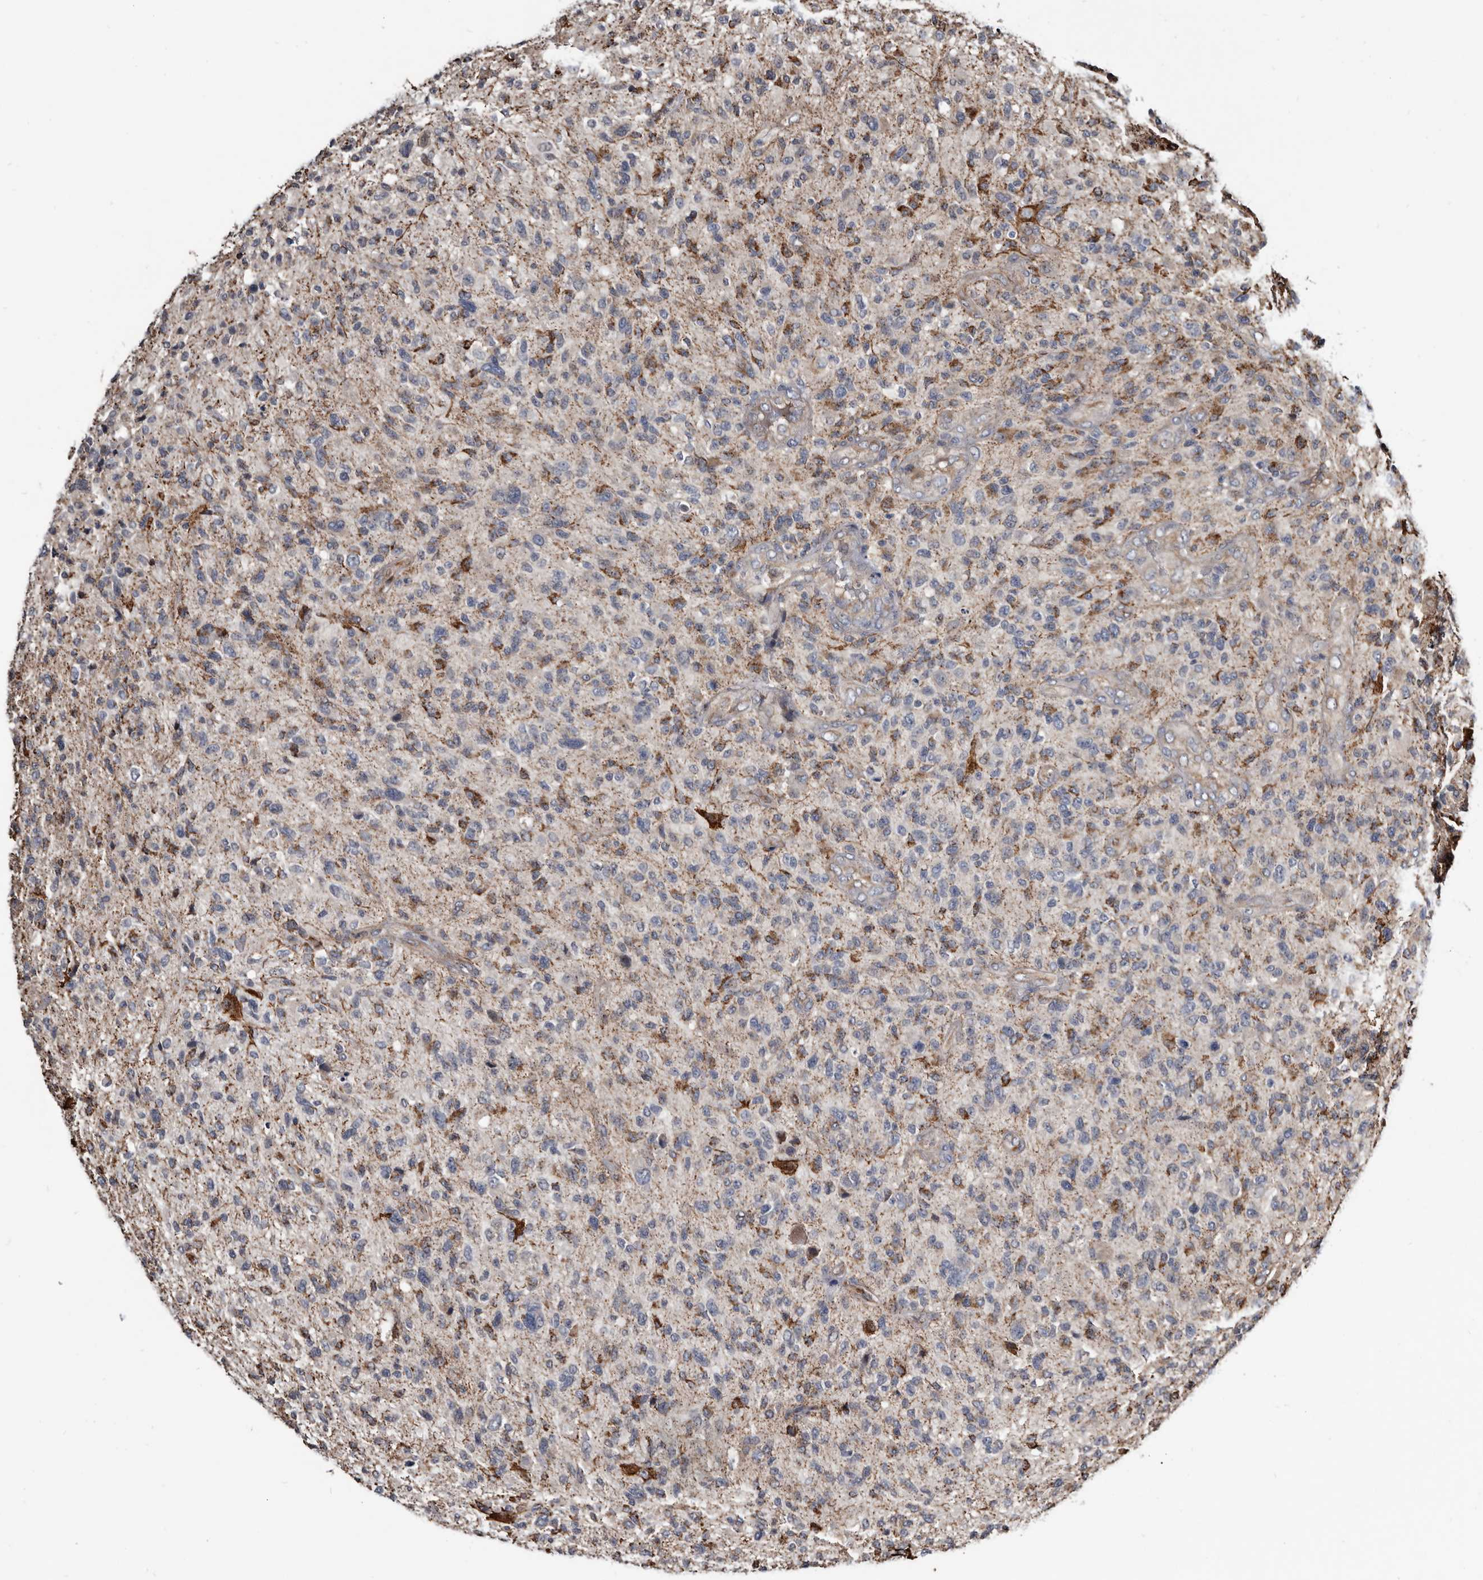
{"staining": {"intensity": "moderate", "quantity": "25%-75%", "location": "cytoplasmic/membranous"}, "tissue": "glioma", "cell_type": "Tumor cells", "image_type": "cancer", "snomed": [{"axis": "morphology", "description": "Glioma, malignant, High grade"}, {"axis": "topography", "description": "Brain"}], "caption": "The image displays immunohistochemical staining of glioma. There is moderate cytoplasmic/membranous staining is identified in about 25%-75% of tumor cells. Immunohistochemistry (ihc) stains the protein in brown and the nuclei are stained blue.", "gene": "CTSA", "patient": {"sex": "male", "age": 47}}